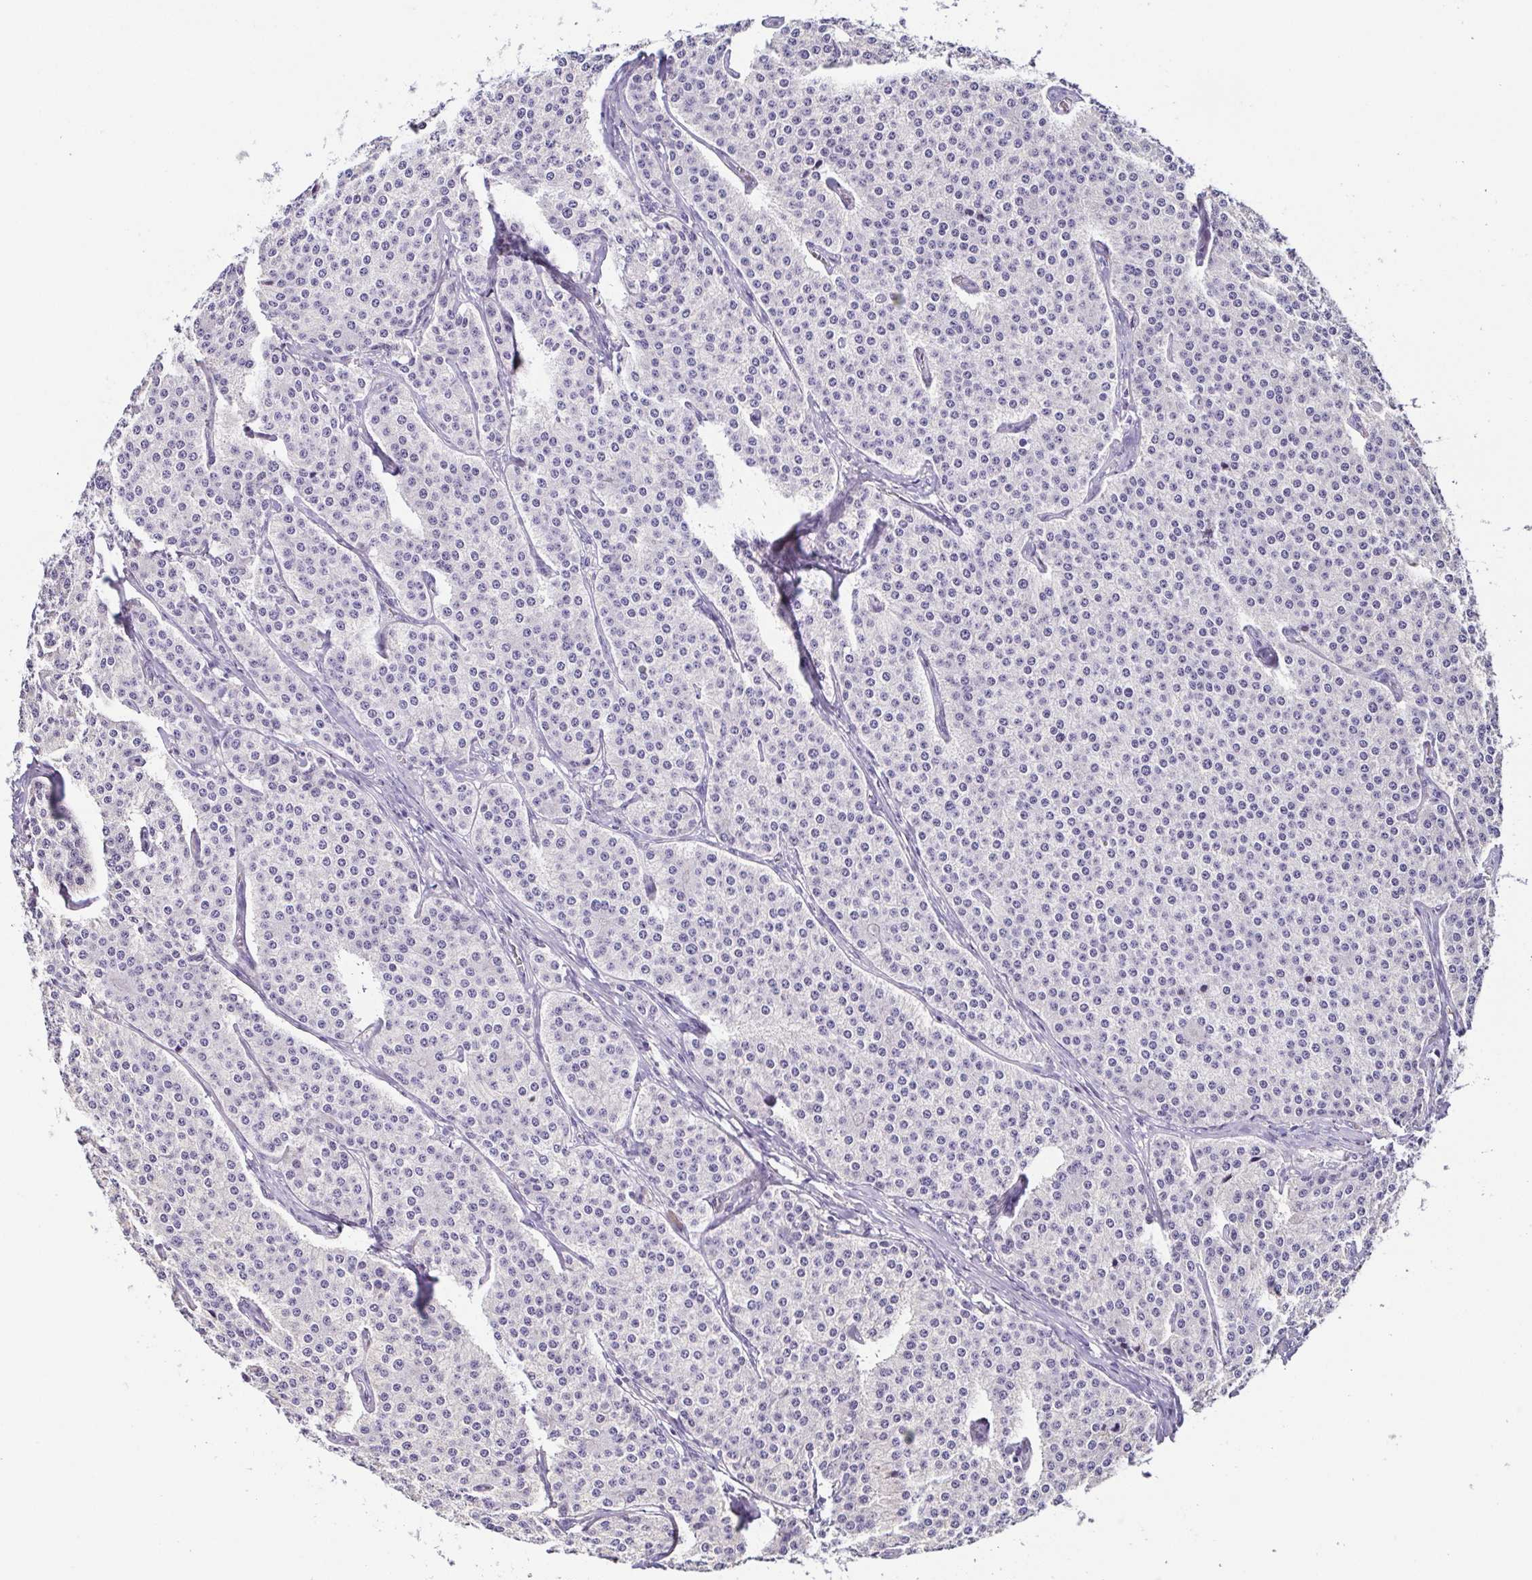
{"staining": {"intensity": "negative", "quantity": "none", "location": "none"}, "tissue": "carcinoid", "cell_type": "Tumor cells", "image_type": "cancer", "snomed": [{"axis": "morphology", "description": "Carcinoid, malignant, NOS"}, {"axis": "topography", "description": "Small intestine"}], "caption": "Tumor cells are negative for brown protein staining in carcinoid.", "gene": "ANXA10", "patient": {"sex": "female", "age": 64}}